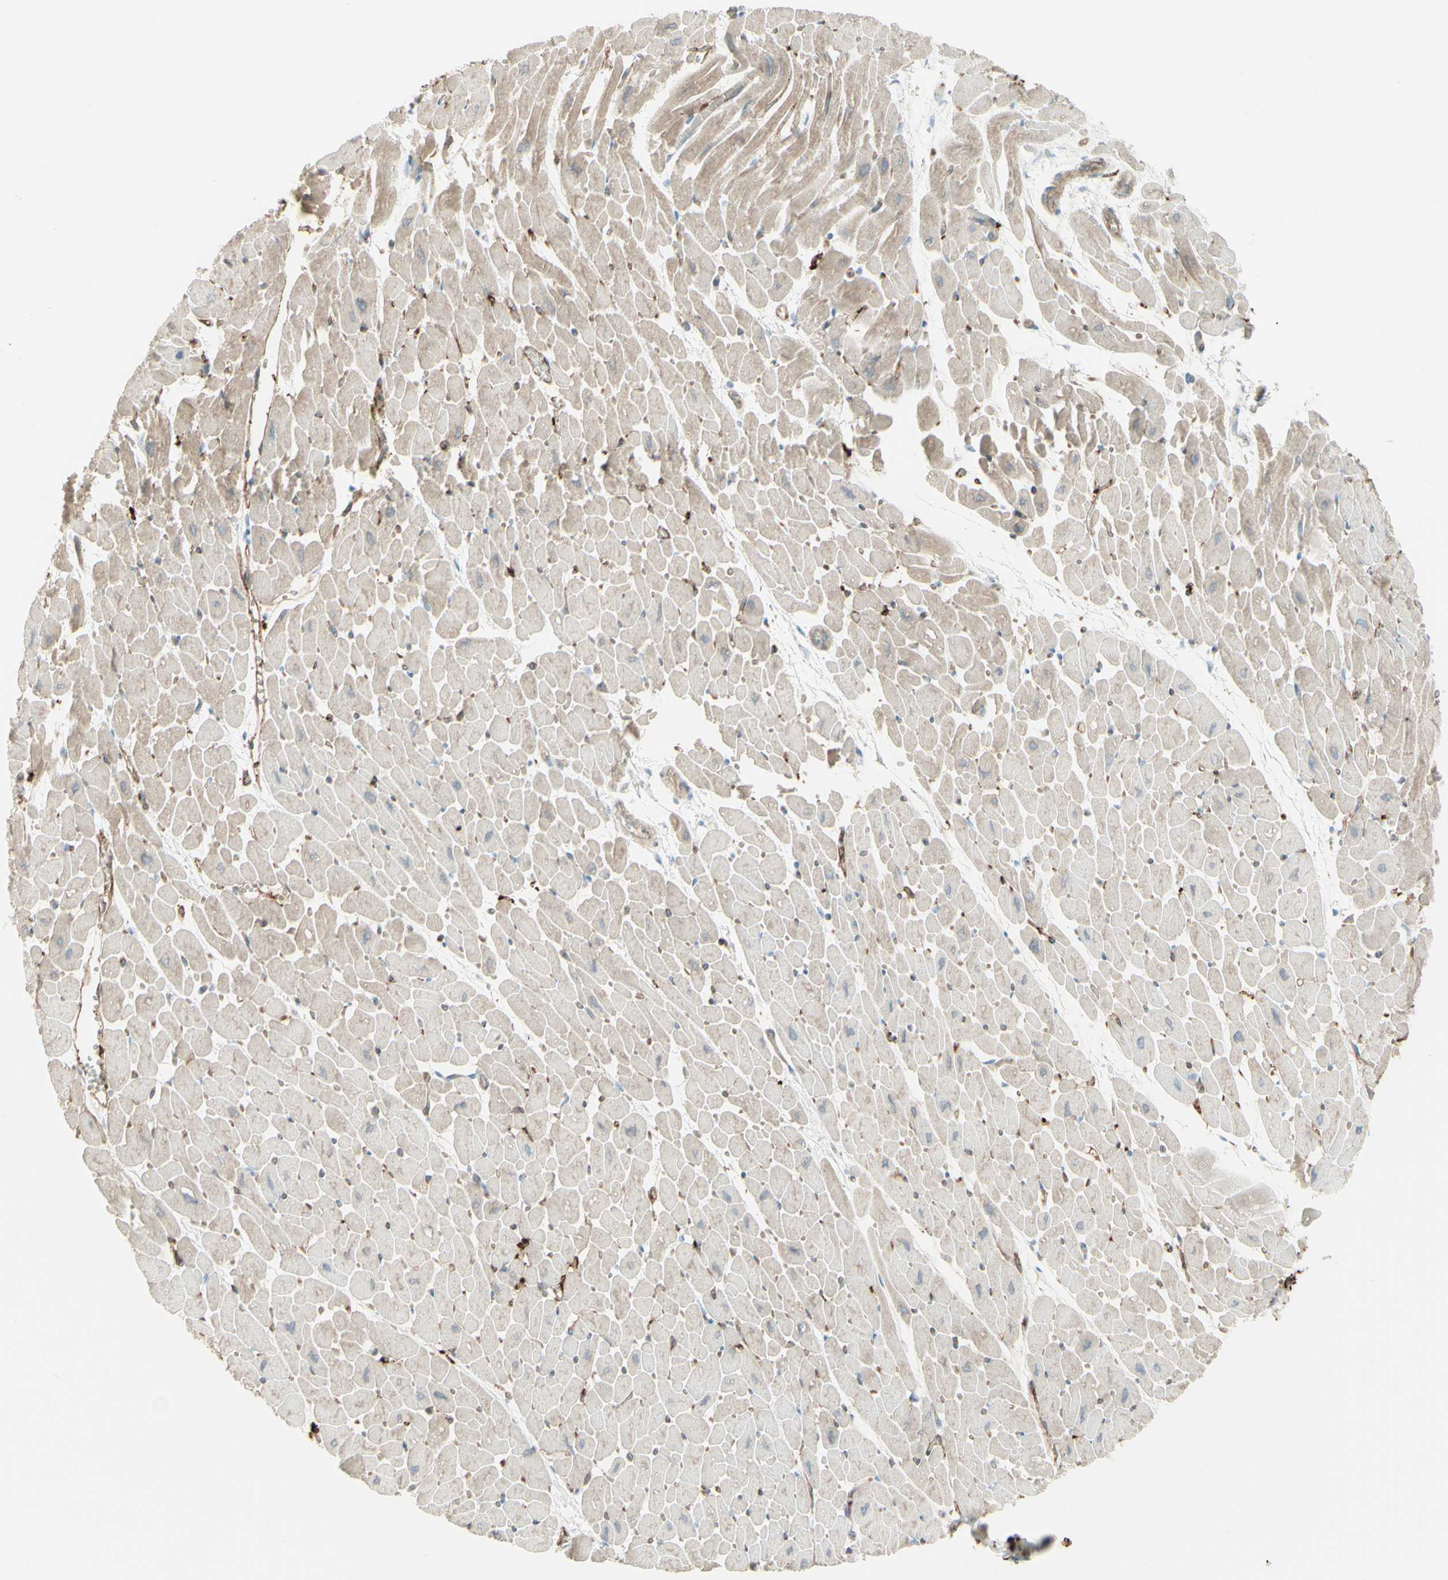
{"staining": {"intensity": "weak", "quantity": "<25%", "location": "cytoplasmic/membranous"}, "tissue": "heart muscle", "cell_type": "Cardiomyocytes", "image_type": "normal", "snomed": [{"axis": "morphology", "description": "Normal tissue, NOS"}, {"axis": "topography", "description": "Heart"}], "caption": "High magnification brightfield microscopy of benign heart muscle stained with DAB (brown) and counterstained with hematoxylin (blue): cardiomyocytes show no significant staining.", "gene": "HLA", "patient": {"sex": "male", "age": 45}}